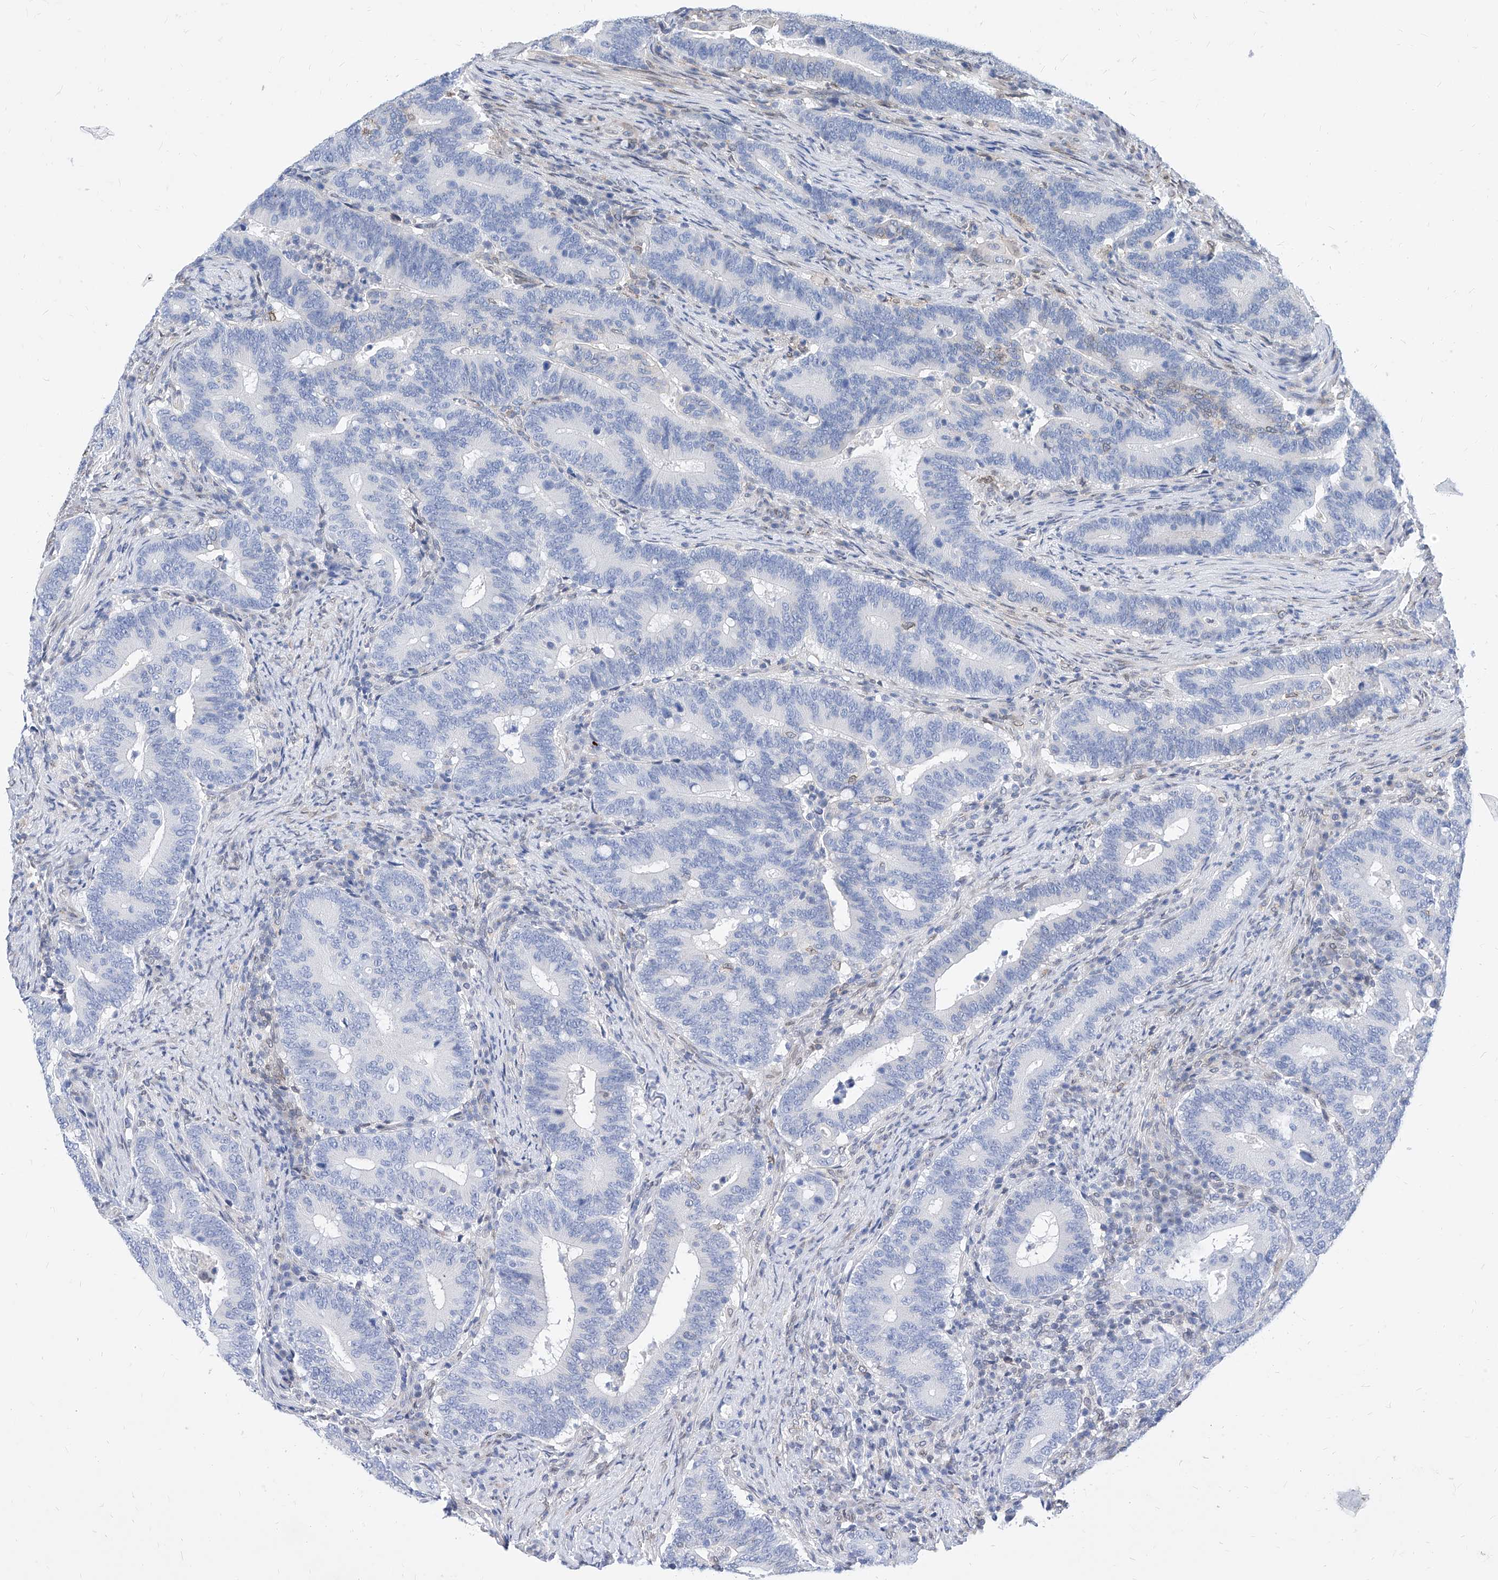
{"staining": {"intensity": "negative", "quantity": "none", "location": "none"}, "tissue": "colorectal cancer", "cell_type": "Tumor cells", "image_type": "cancer", "snomed": [{"axis": "morphology", "description": "Adenocarcinoma, NOS"}, {"axis": "topography", "description": "Colon"}], "caption": "Tumor cells are negative for brown protein staining in colorectal adenocarcinoma.", "gene": "MX2", "patient": {"sex": "female", "age": 66}}